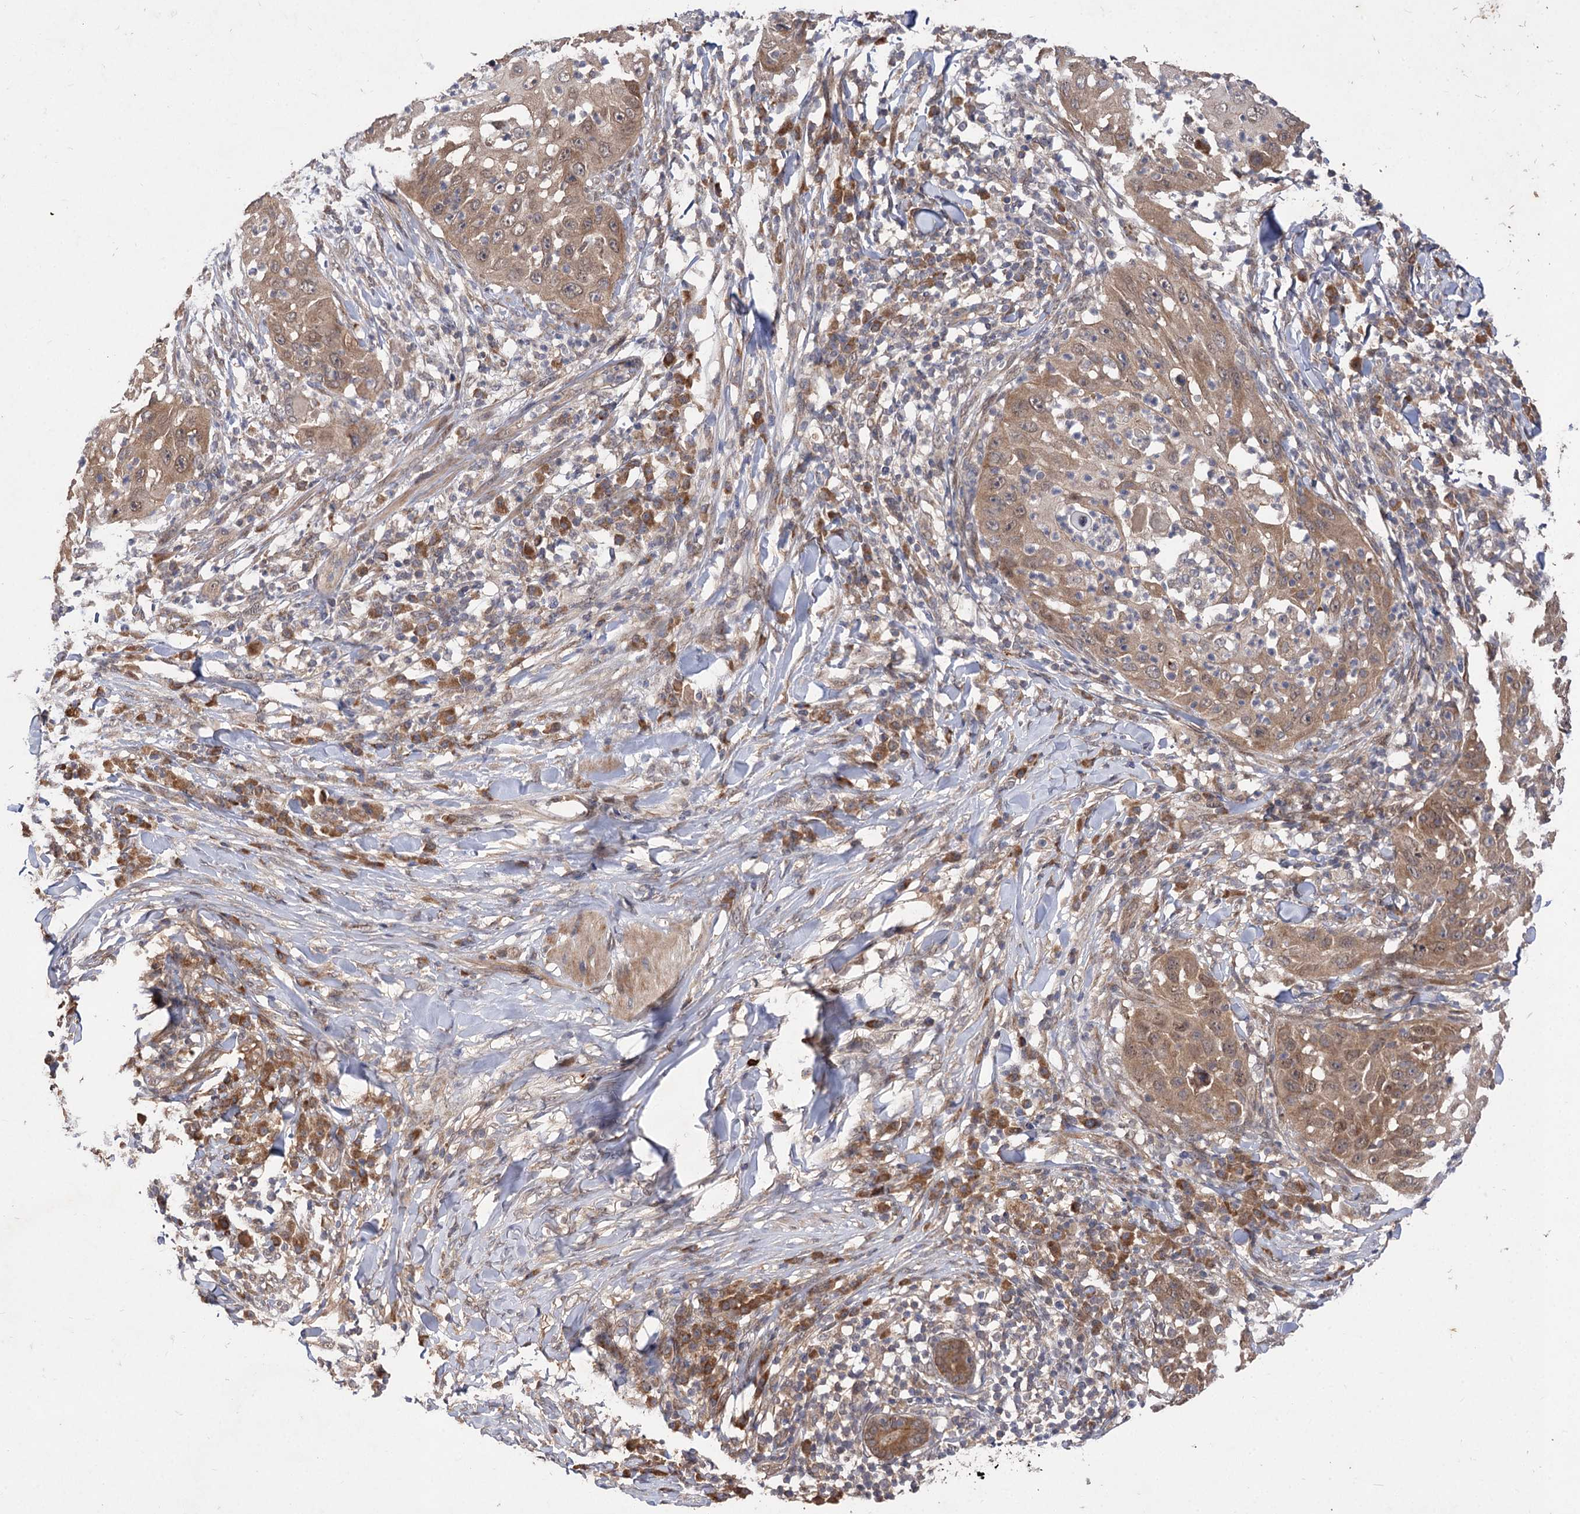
{"staining": {"intensity": "moderate", "quantity": ">75%", "location": "cytoplasmic/membranous,nuclear"}, "tissue": "skin cancer", "cell_type": "Tumor cells", "image_type": "cancer", "snomed": [{"axis": "morphology", "description": "Squamous cell carcinoma, NOS"}, {"axis": "topography", "description": "Skin"}], "caption": "The image demonstrates staining of skin squamous cell carcinoma, revealing moderate cytoplasmic/membranous and nuclear protein positivity (brown color) within tumor cells.", "gene": "FBXW8", "patient": {"sex": "female", "age": 44}}